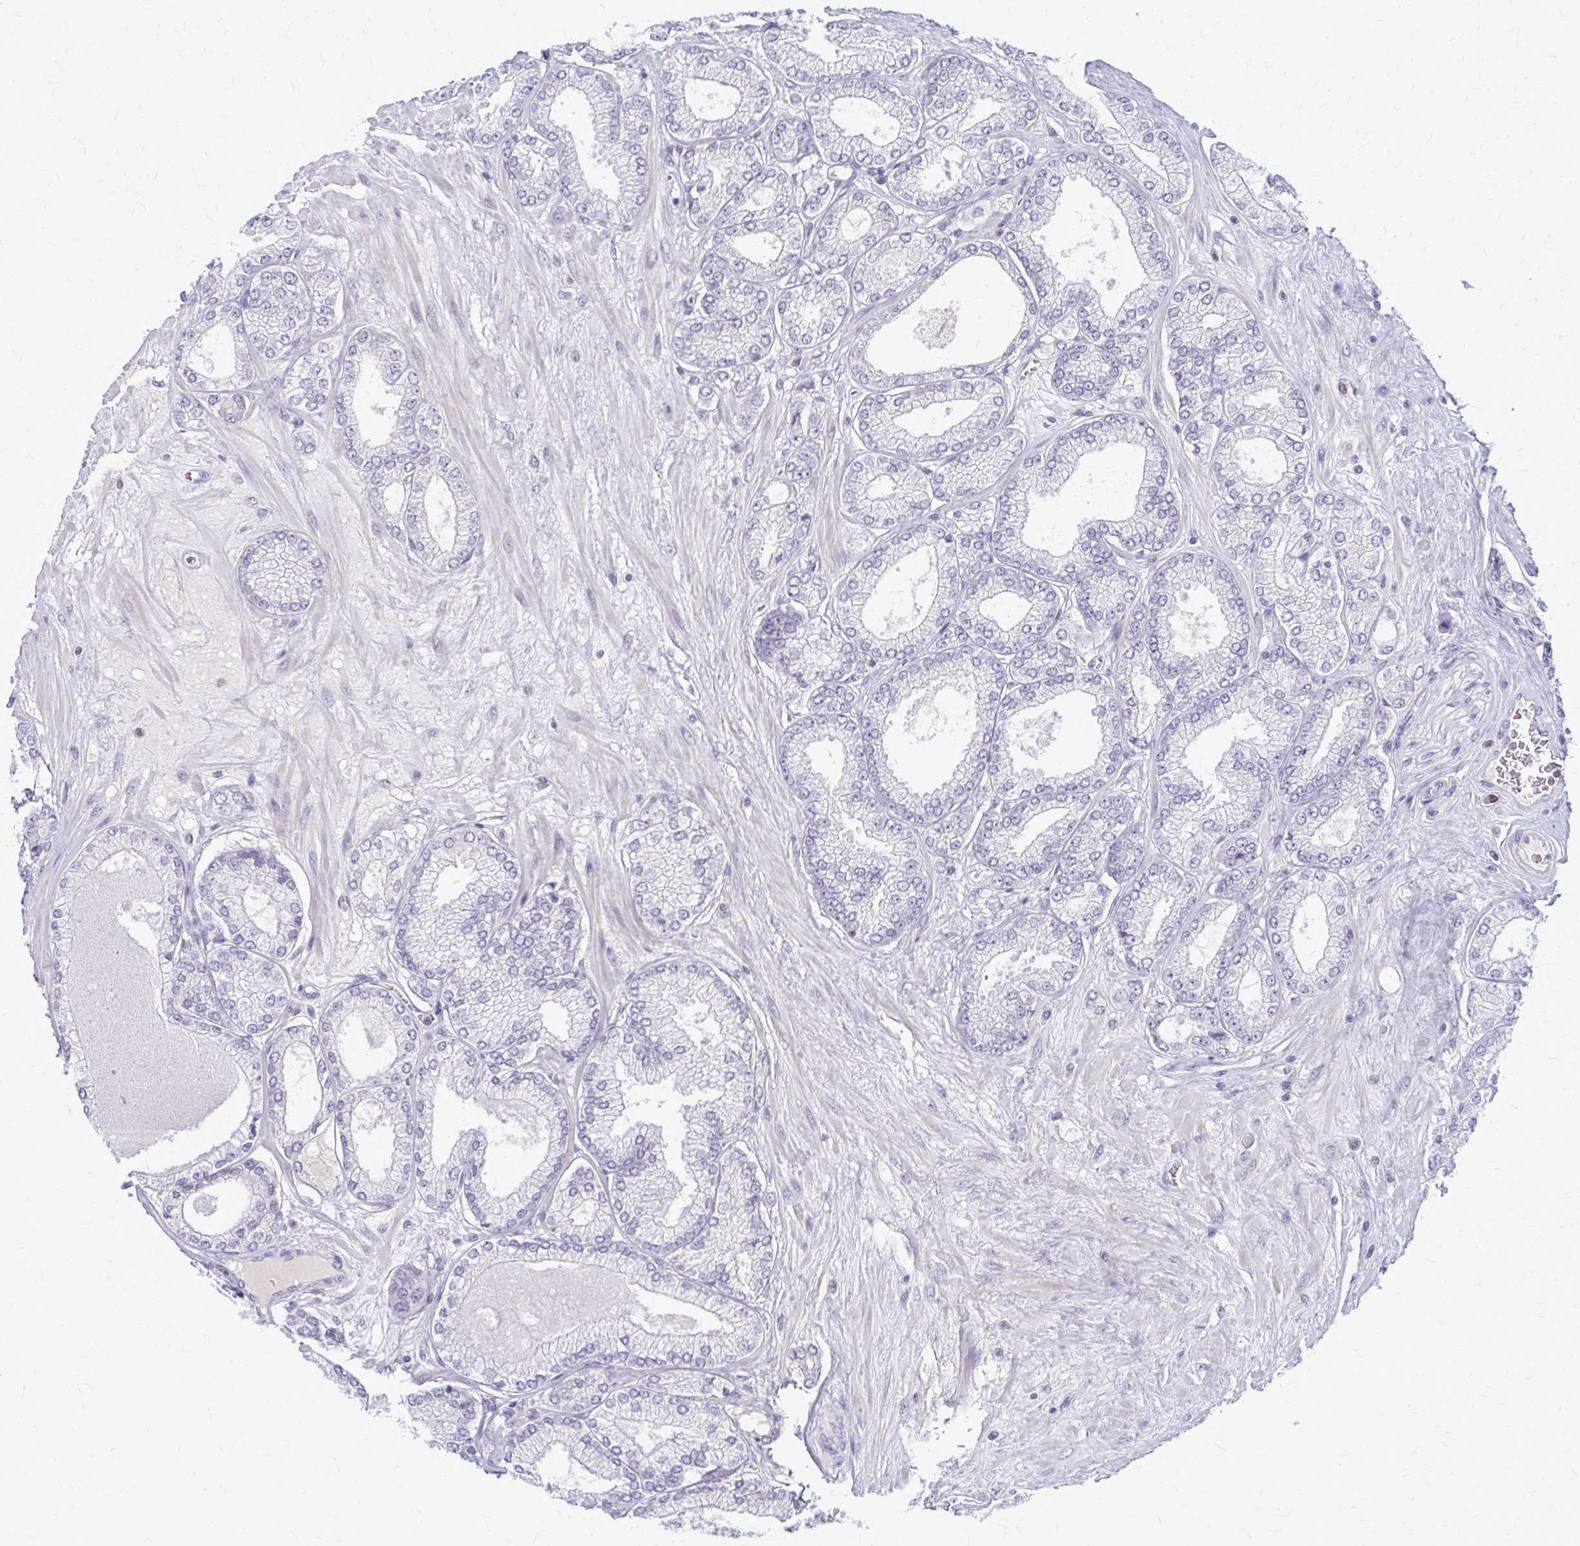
{"staining": {"intensity": "negative", "quantity": "none", "location": "none"}, "tissue": "prostate cancer", "cell_type": "Tumor cells", "image_type": "cancer", "snomed": [{"axis": "morphology", "description": "Adenocarcinoma, High grade"}, {"axis": "topography", "description": "Prostate"}], "caption": "Image shows no significant protein staining in tumor cells of prostate cancer (high-grade adenocarcinoma).", "gene": "GLRX", "patient": {"sex": "male", "age": 68}}